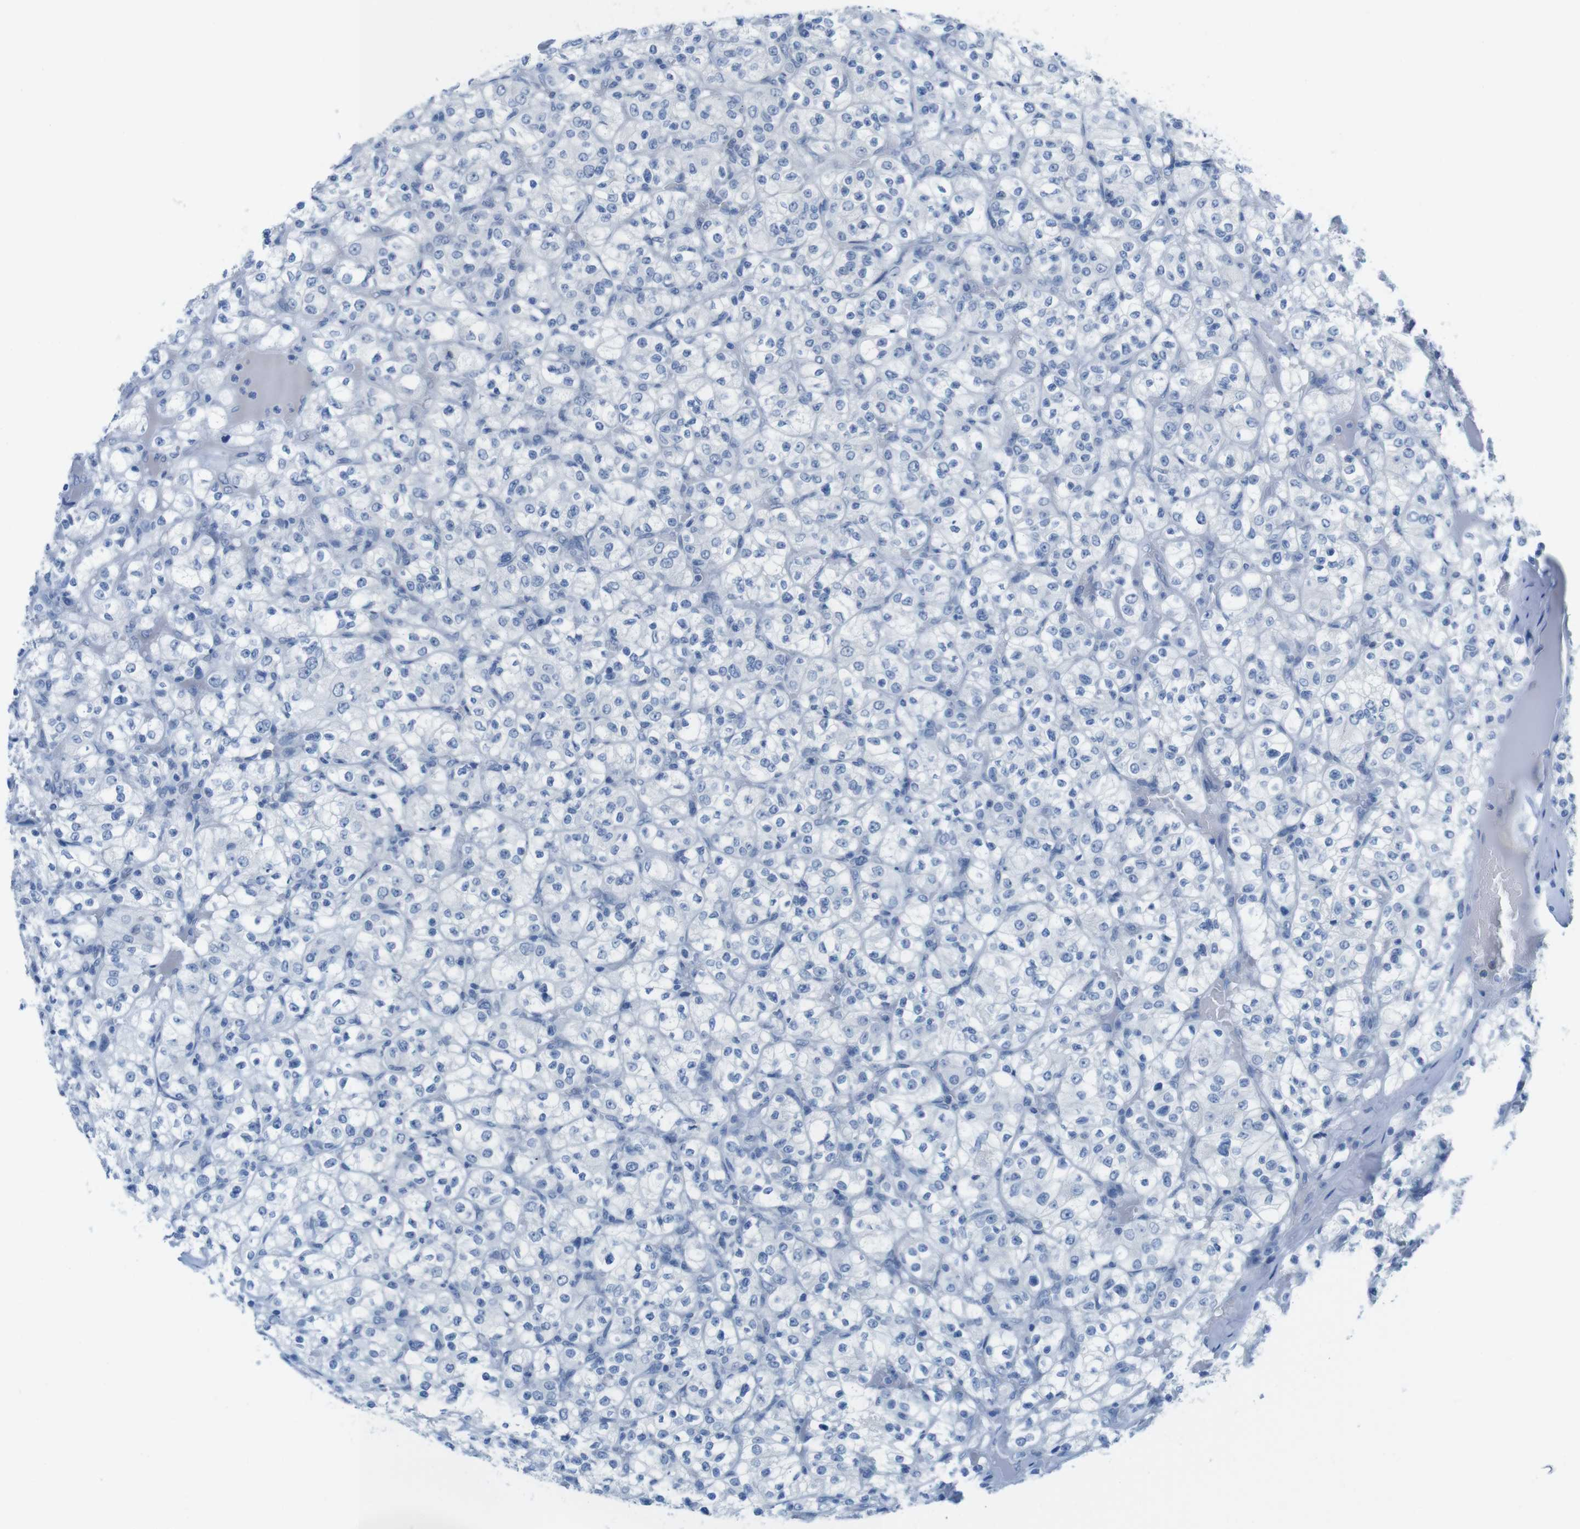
{"staining": {"intensity": "negative", "quantity": "none", "location": "none"}, "tissue": "renal cancer", "cell_type": "Tumor cells", "image_type": "cancer", "snomed": [{"axis": "morphology", "description": "Normal tissue, NOS"}, {"axis": "morphology", "description": "Adenocarcinoma, NOS"}, {"axis": "topography", "description": "Kidney"}], "caption": "This image is of adenocarcinoma (renal) stained with immunohistochemistry (IHC) to label a protein in brown with the nuclei are counter-stained blue. There is no positivity in tumor cells.", "gene": "OPN1SW", "patient": {"sex": "female", "age": 72}}